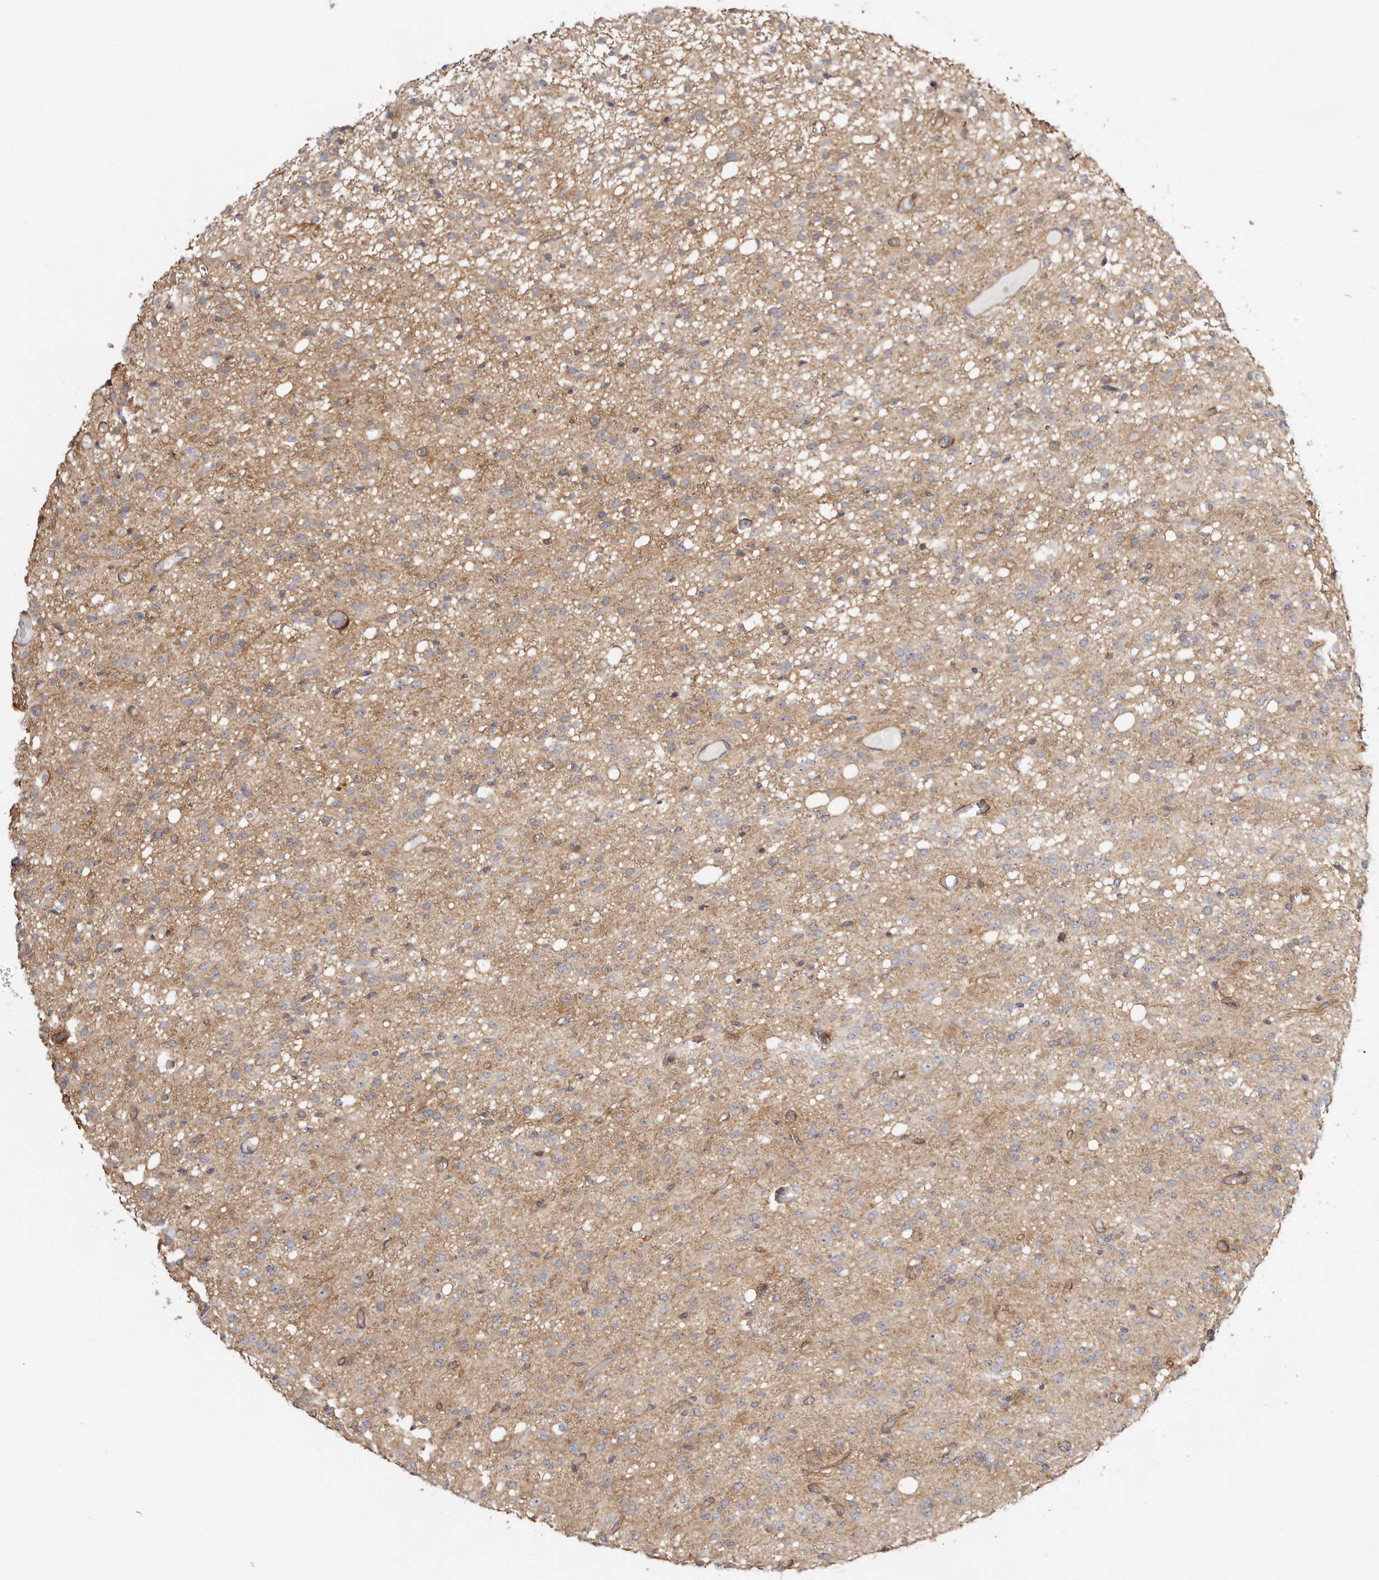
{"staining": {"intensity": "weak", "quantity": "25%-75%", "location": "cytoplasmic/membranous"}, "tissue": "glioma", "cell_type": "Tumor cells", "image_type": "cancer", "snomed": [{"axis": "morphology", "description": "Glioma, malignant, High grade"}, {"axis": "topography", "description": "Brain"}], "caption": "A brown stain labels weak cytoplasmic/membranous expression of a protein in human glioma tumor cells. Using DAB (3,3'-diaminobenzidine) (brown) and hematoxylin (blue) stains, captured at high magnification using brightfield microscopy.", "gene": "PANK4", "patient": {"sex": "female", "age": 59}}